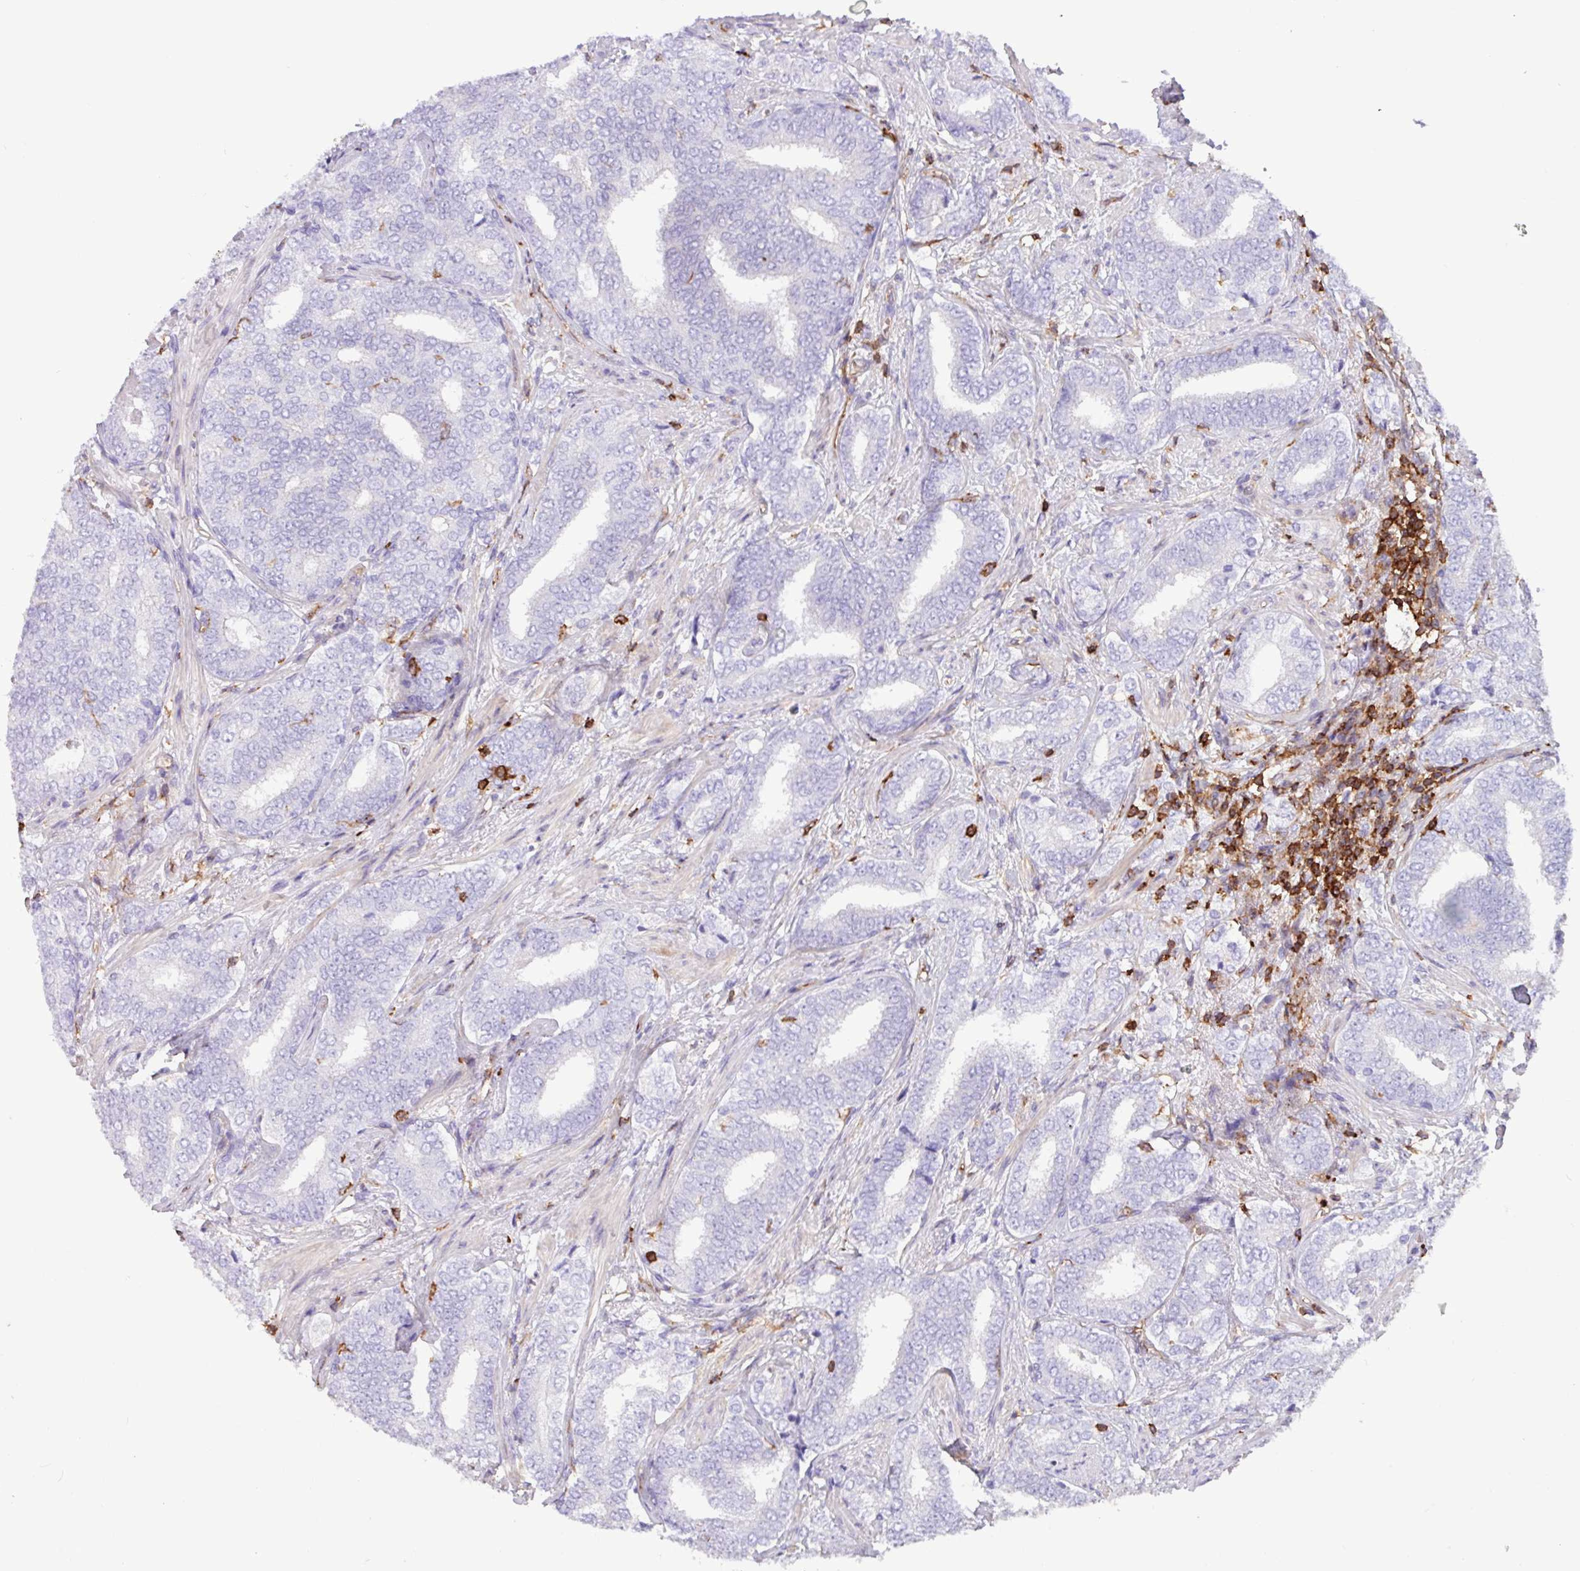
{"staining": {"intensity": "negative", "quantity": "none", "location": "none"}, "tissue": "prostate cancer", "cell_type": "Tumor cells", "image_type": "cancer", "snomed": [{"axis": "morphology", "description": "Adenocarcinoma, High grade"}, {"axis": "topography", "description": "Prostate"}], "caption": "There is no significant expression in tumor cells of prostate cancer (adenocarcinoma (high-grade)).", "gene": "PPP1R18", "patient": {"sex": "male", "age": 72}}